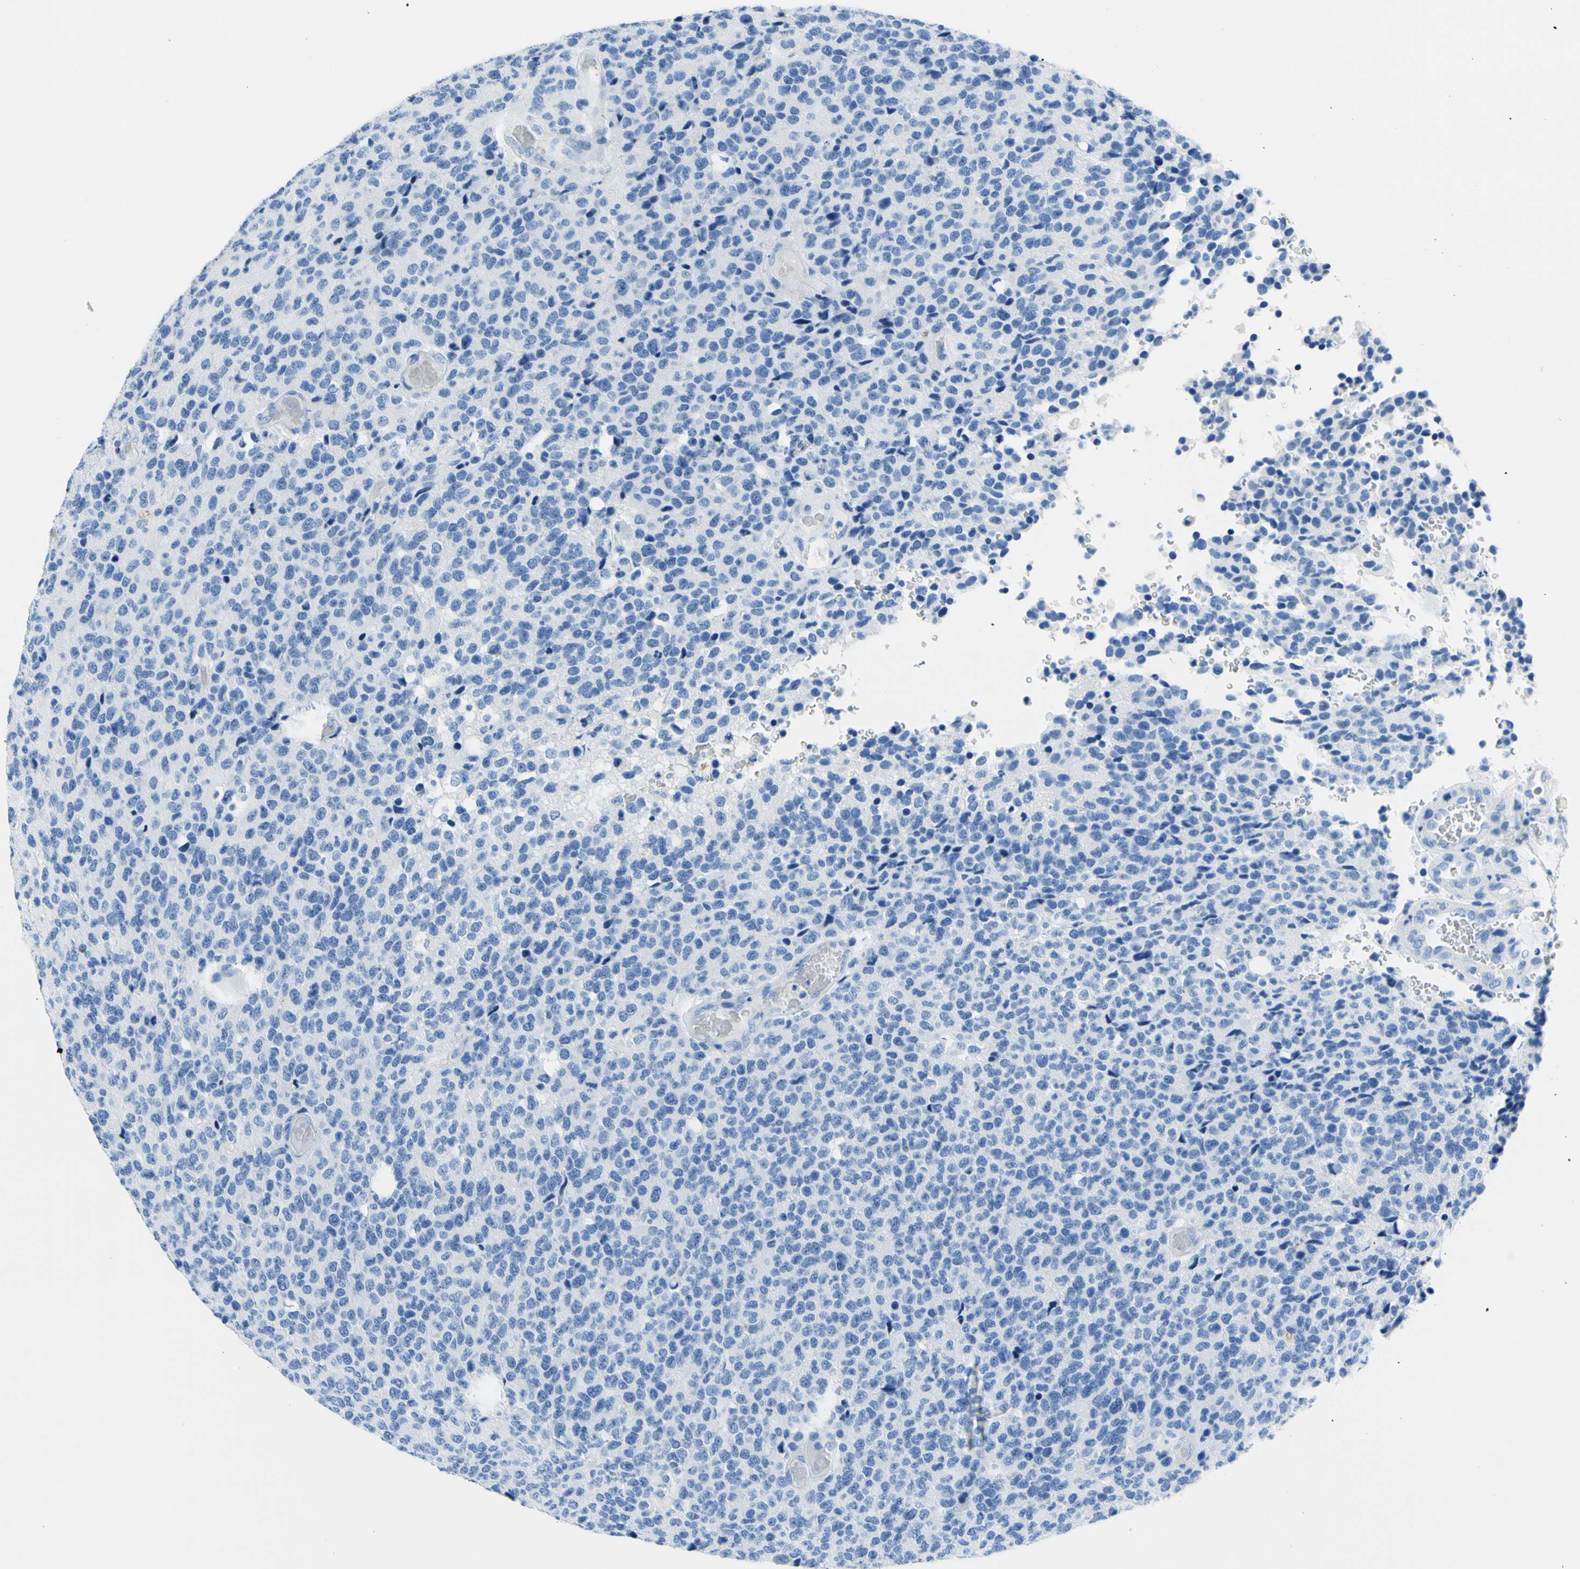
{"staining": {"intensity": "negative", "quantity": "none", "location": "none"}, "tissue": "glioma", "cell_type": "Tumor cells", "image_type": "cancer", "snomed": [{"axis": "morphology", "description": "Glioma, malignant, High grade"}, {"axis": "topography", "description": "pancreas cauda"}], "caption": "Tumor cells show no significant protein expression in glioma. (Stains: DAB immunohistochemistry (IHC) with hematoxylin counter stain, Microscopy: brightfield microscopy at high magnification).", "gene": "MYH2", "patient": {"sex": "male", "age": 60}}